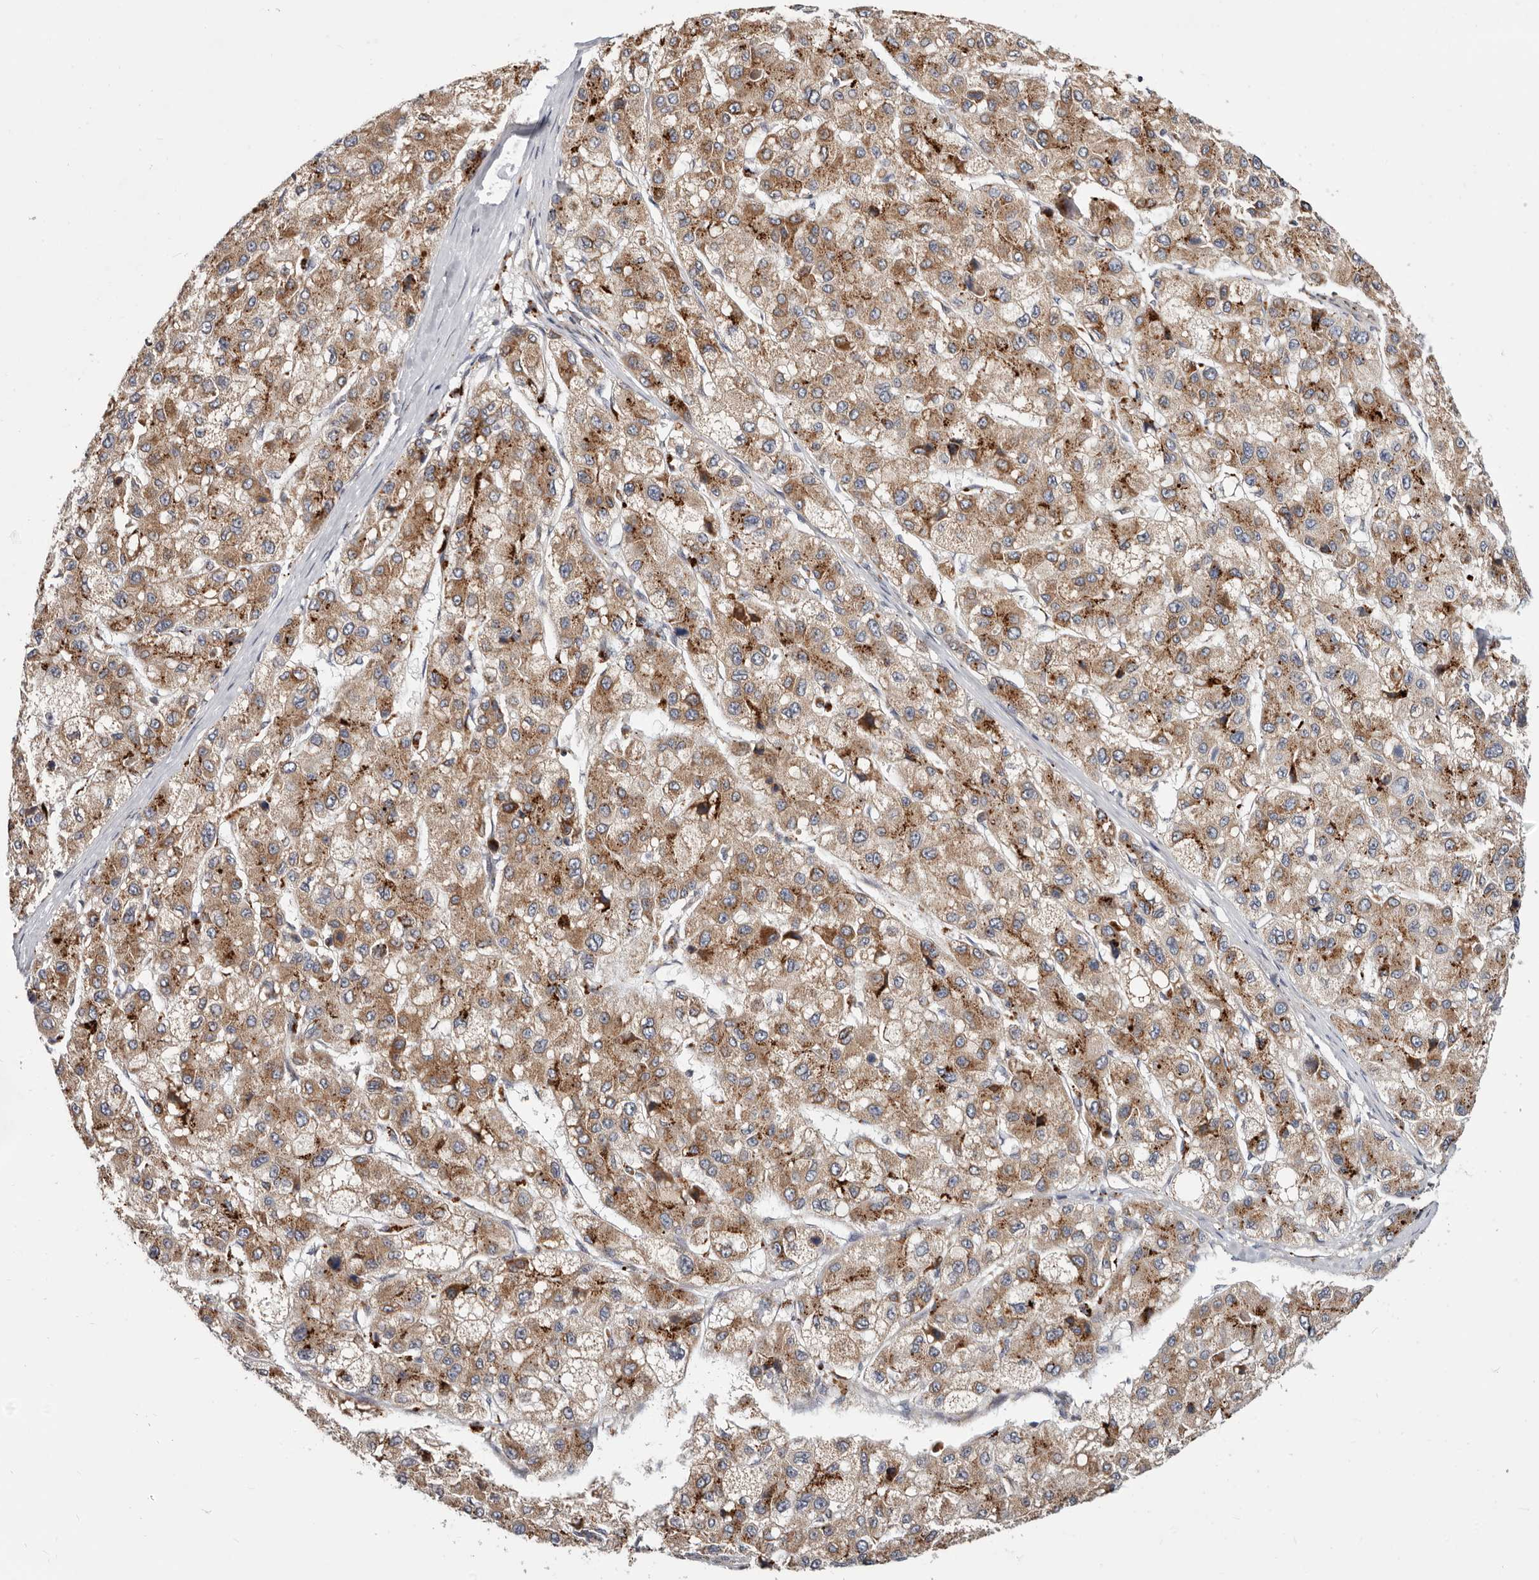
{"staining": {"intensity": "moderate", "quantity": ">75%", "location": "cytoplasmic/membranous"}, "tissue": "liver cancer", "cell_type": "Tumor cells", "image_type": "cancer", "snomed": [{"axis": "morphology", "description": "Carcinoma, Hepatocellular, NOS"}, {"axis": "topography", "description": "Liver"}], "caption": "A histopathology image of liver hepatocellular carcinoma stained for a protein exhibits moderate cytoplasmic/membranous brown staining in tumor cells.", "gene": "TOR3A", "patient": {"sex": "male", "age": 80}}